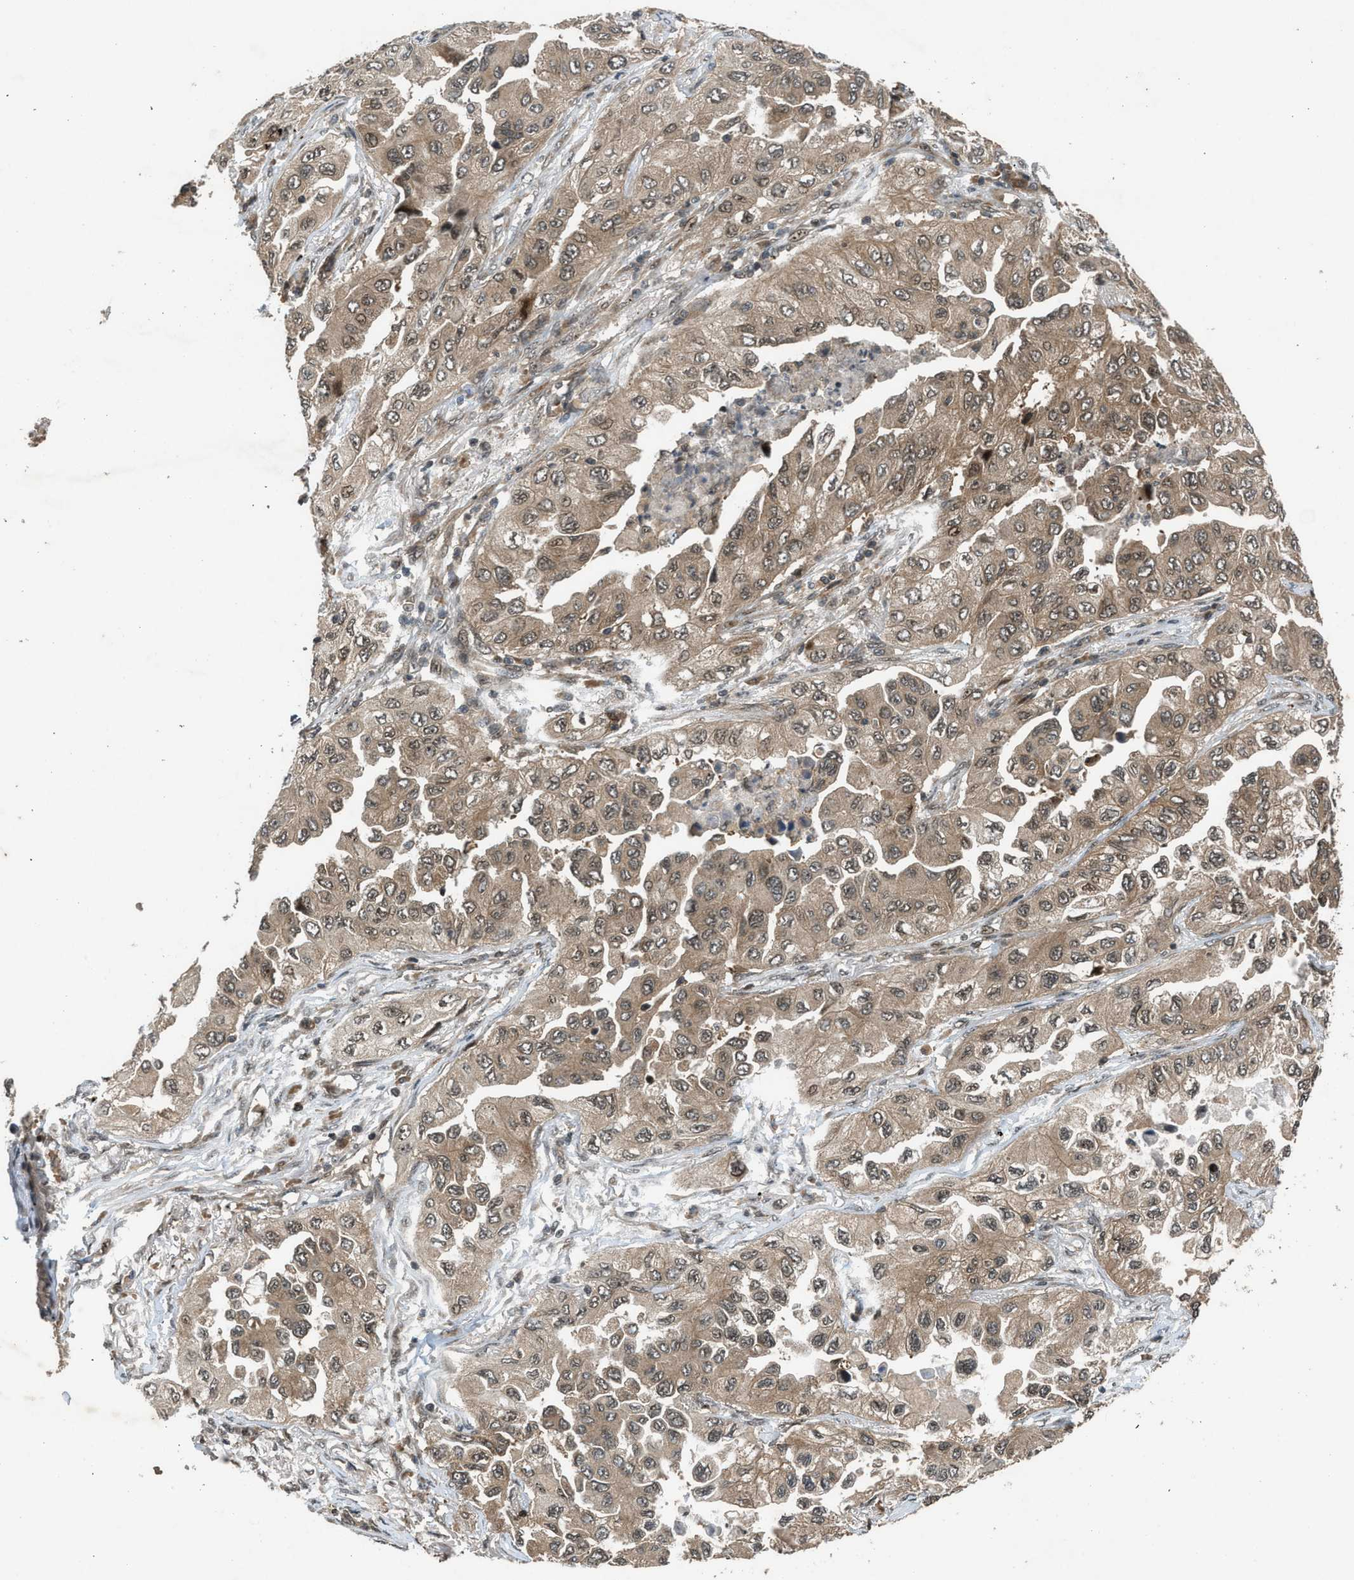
{"staining": {"intensity": "weak", "quantity": ">75%", "location": "cytoplasmic/membranous"}, "tissue": "lung cancer", "cell_type": "Tumor cells", "image_type": "cancer", "snomed": [{"axis": "morphology", "description": "Adenocarcinoma, NOS"}, {"axis": "topography", "description": "Lung"}], "caption": "An IHC micrograph of neoplastic tissue is shown. Protein staining in brown highlights weak cytoplasmic/membranous positivity in adenocarcinoma (lung) within tumor cells. (DAB = brown stain, brightfield microscopy at high magnification).", "gene": "TXNL1", "patient": {"sex": "female", "age": 65}}